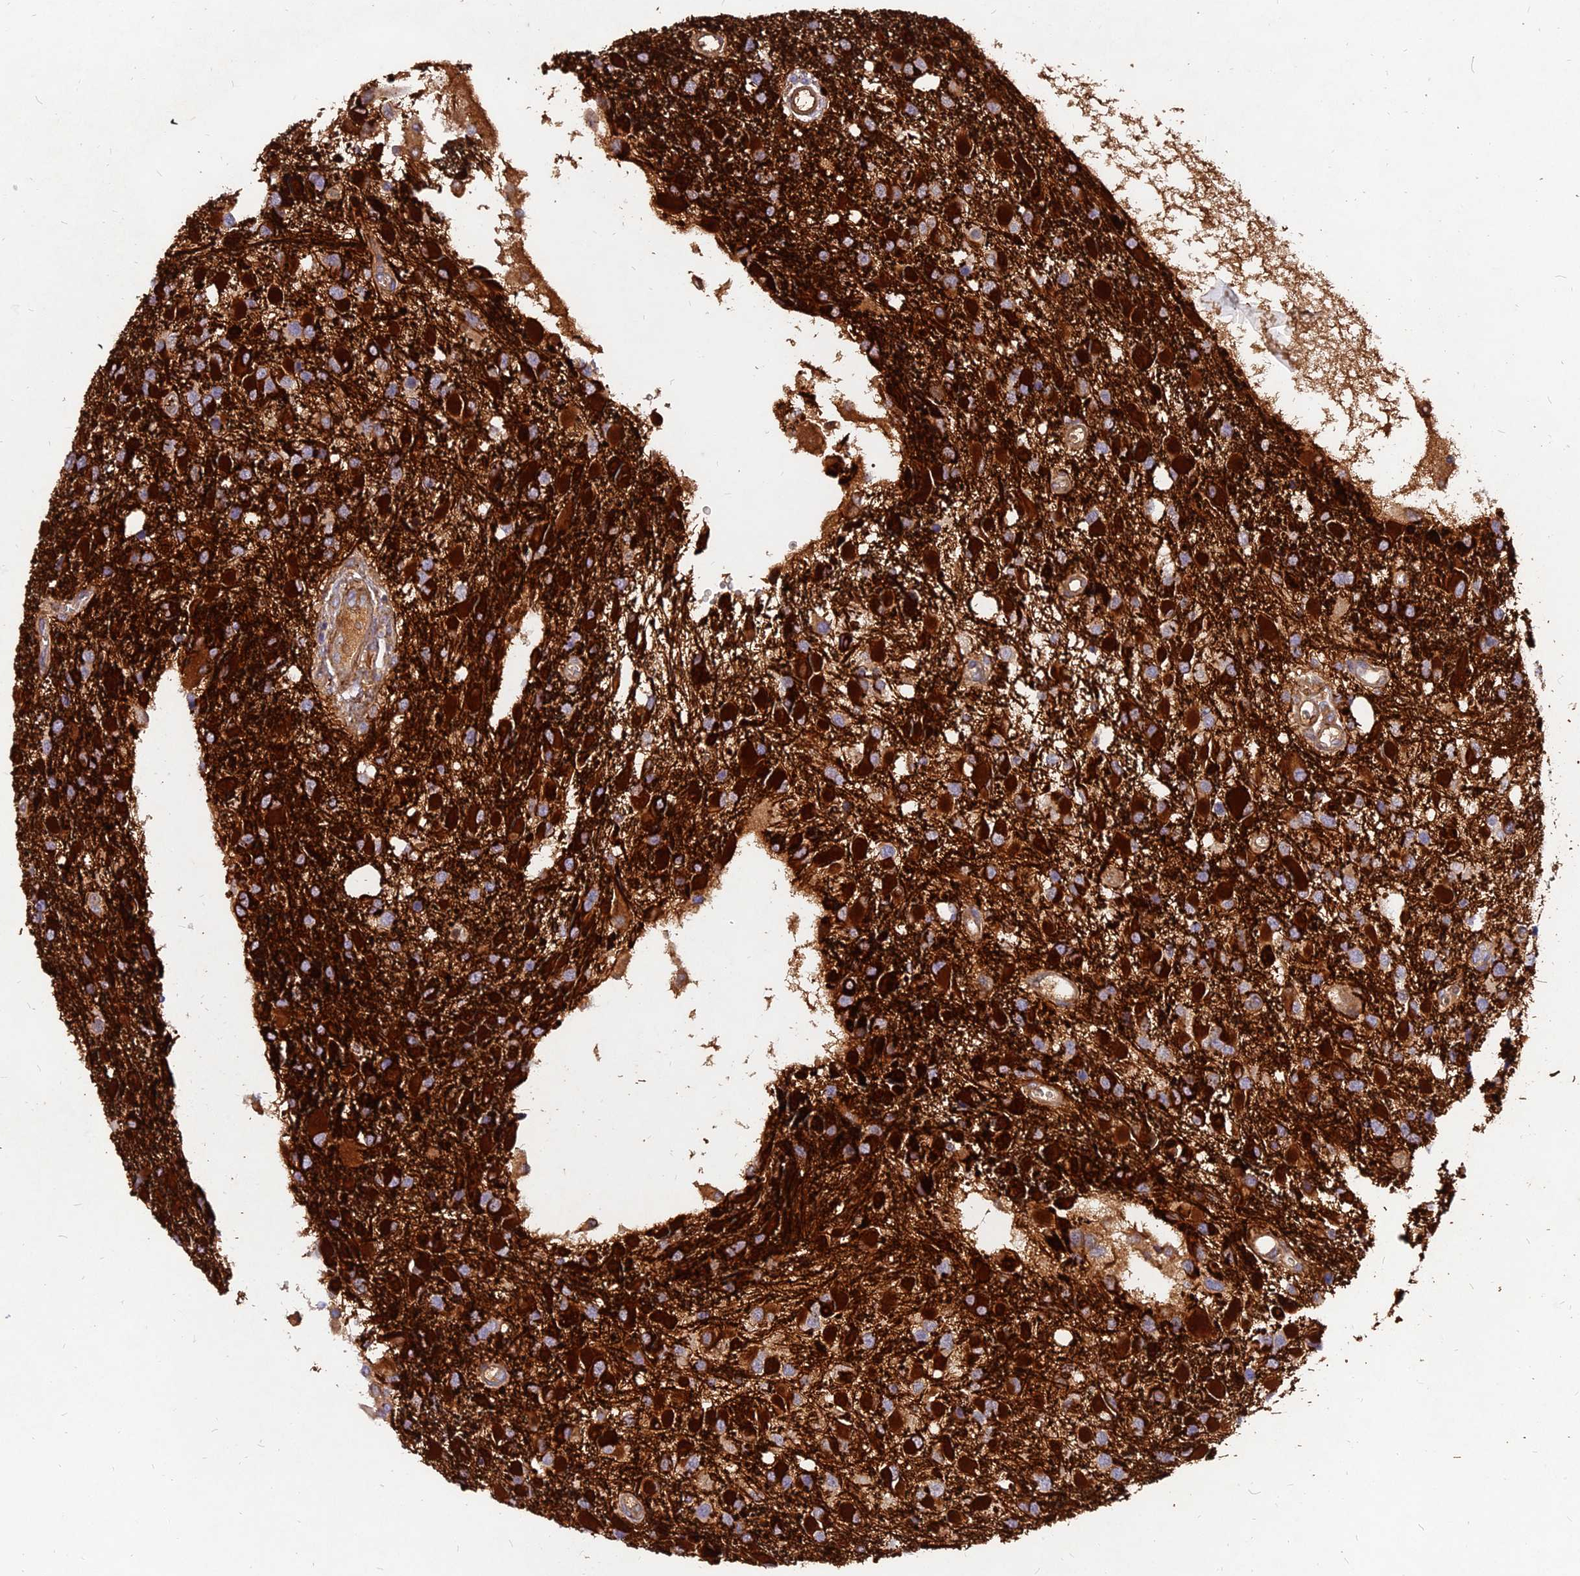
{"staining": {"intensity": "strong", "quantity": "25%-75%", "location": "cytoplasmic/membranous"}, "tissue": "glioma", "cell_type": "Tumor cells", "image_type": "cancer", "snomed": [{"axis": "morphology", "description": "Glioma, malignant, High grade"}, {"axis": "topography", "description": "Brain"}], "caption": "Immunohistochemical staining of glioma shows high levels of strong cytoplasmic/membranous staining in approximately 25%-75% of tumor cells.", "gene": "MROH1", "patient": {"sex": "male", "age": 53}}